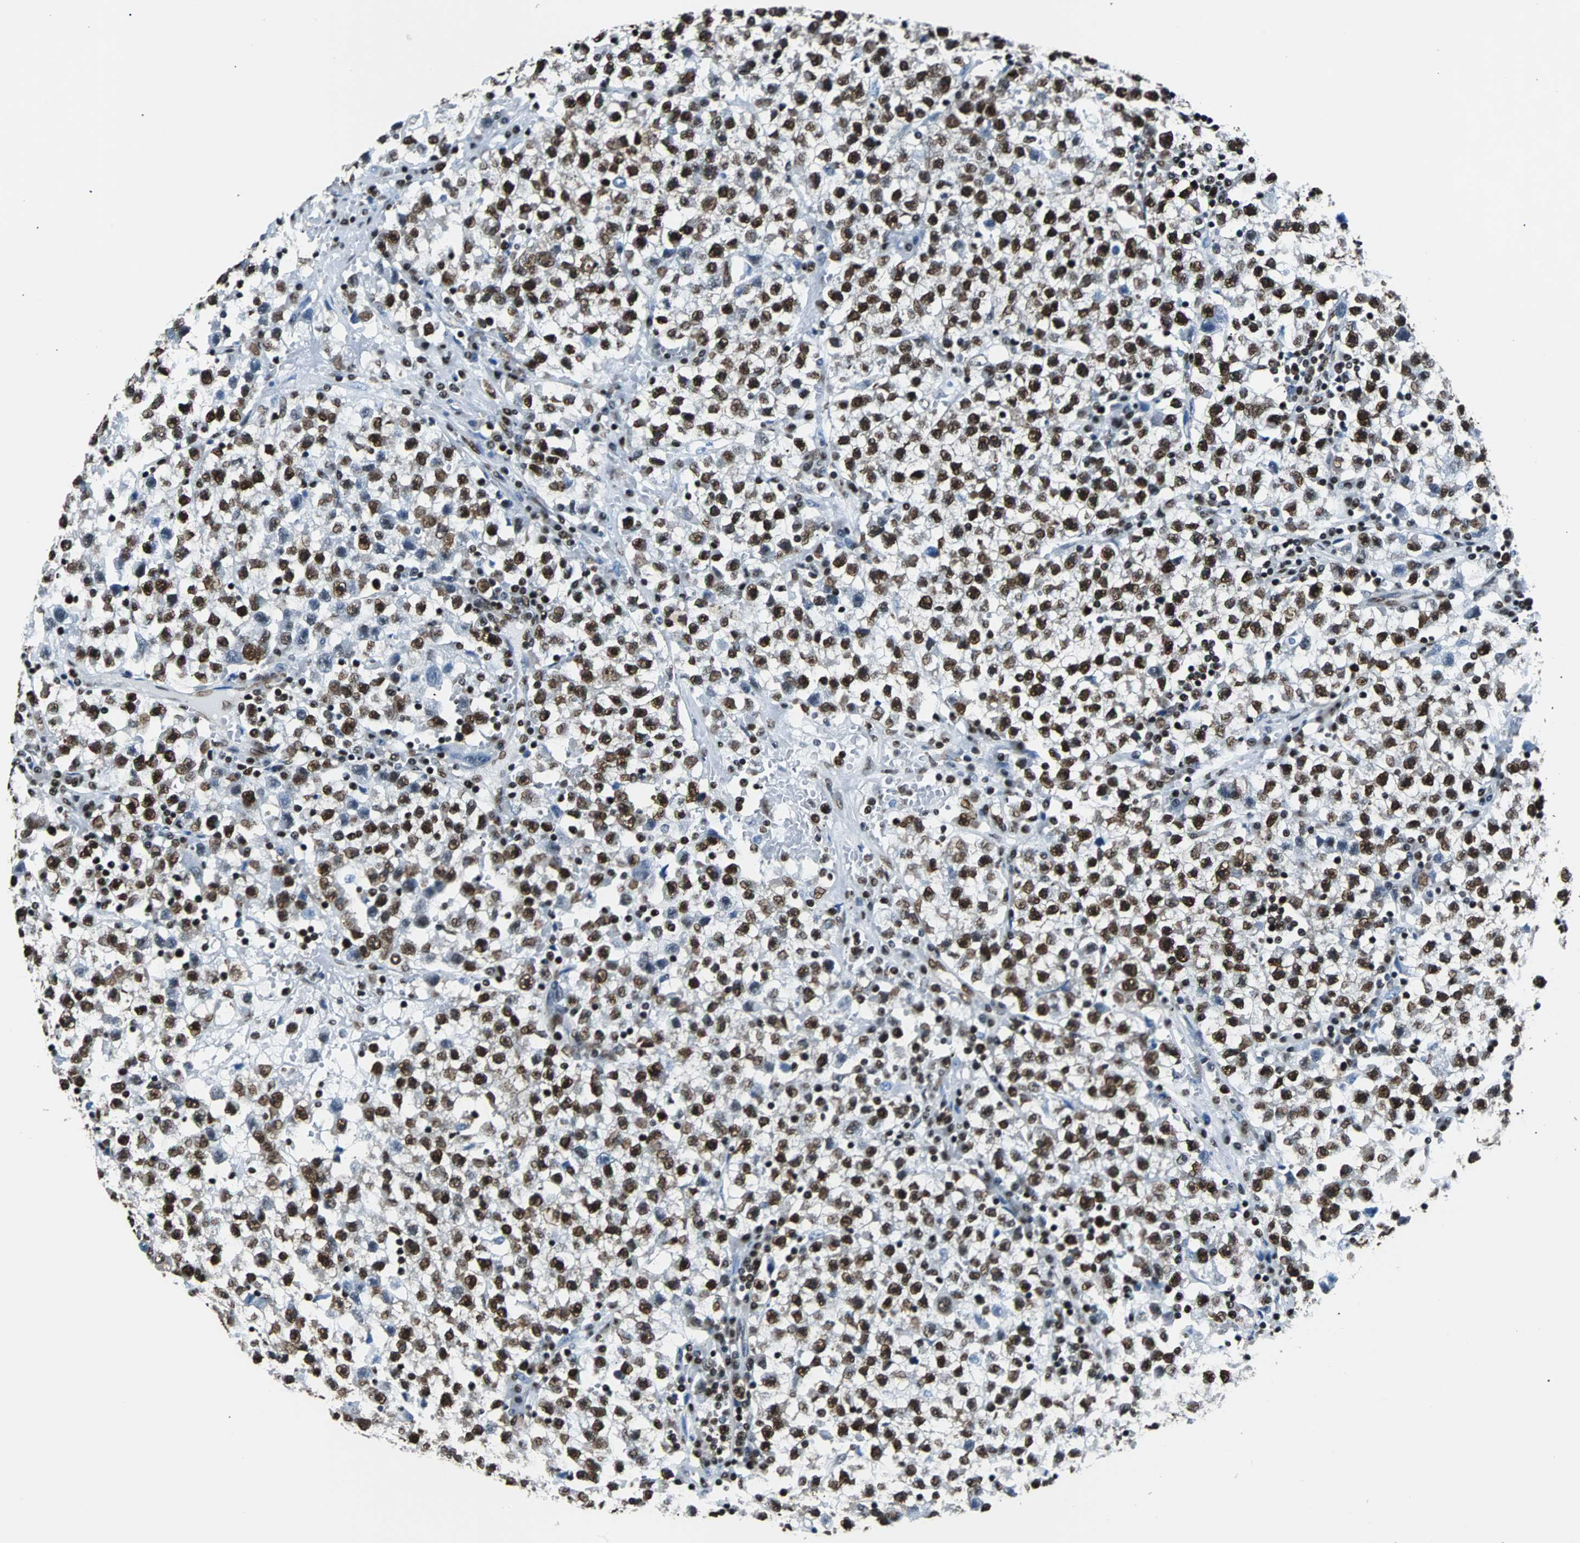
{"staining": {"intensity": "strong", "quantity": ">75%", "location": "nuclear"}, "tissue": "testis cancer", "cell_type": "Tumor cells", "image_type": "cancer", "snomed": [{"axis": "morphology", "description": "Seminoma, NOS"}, {"axis": "topography", "description": "Testis"}], "caption": "Immunohistochemical staining of human seminoma (testis) displays high levels of strong nuclear protein expression in about >75% of tumor cells.", "gene": "FUBP1", "patient": {"sex": "male", "age": 22}}